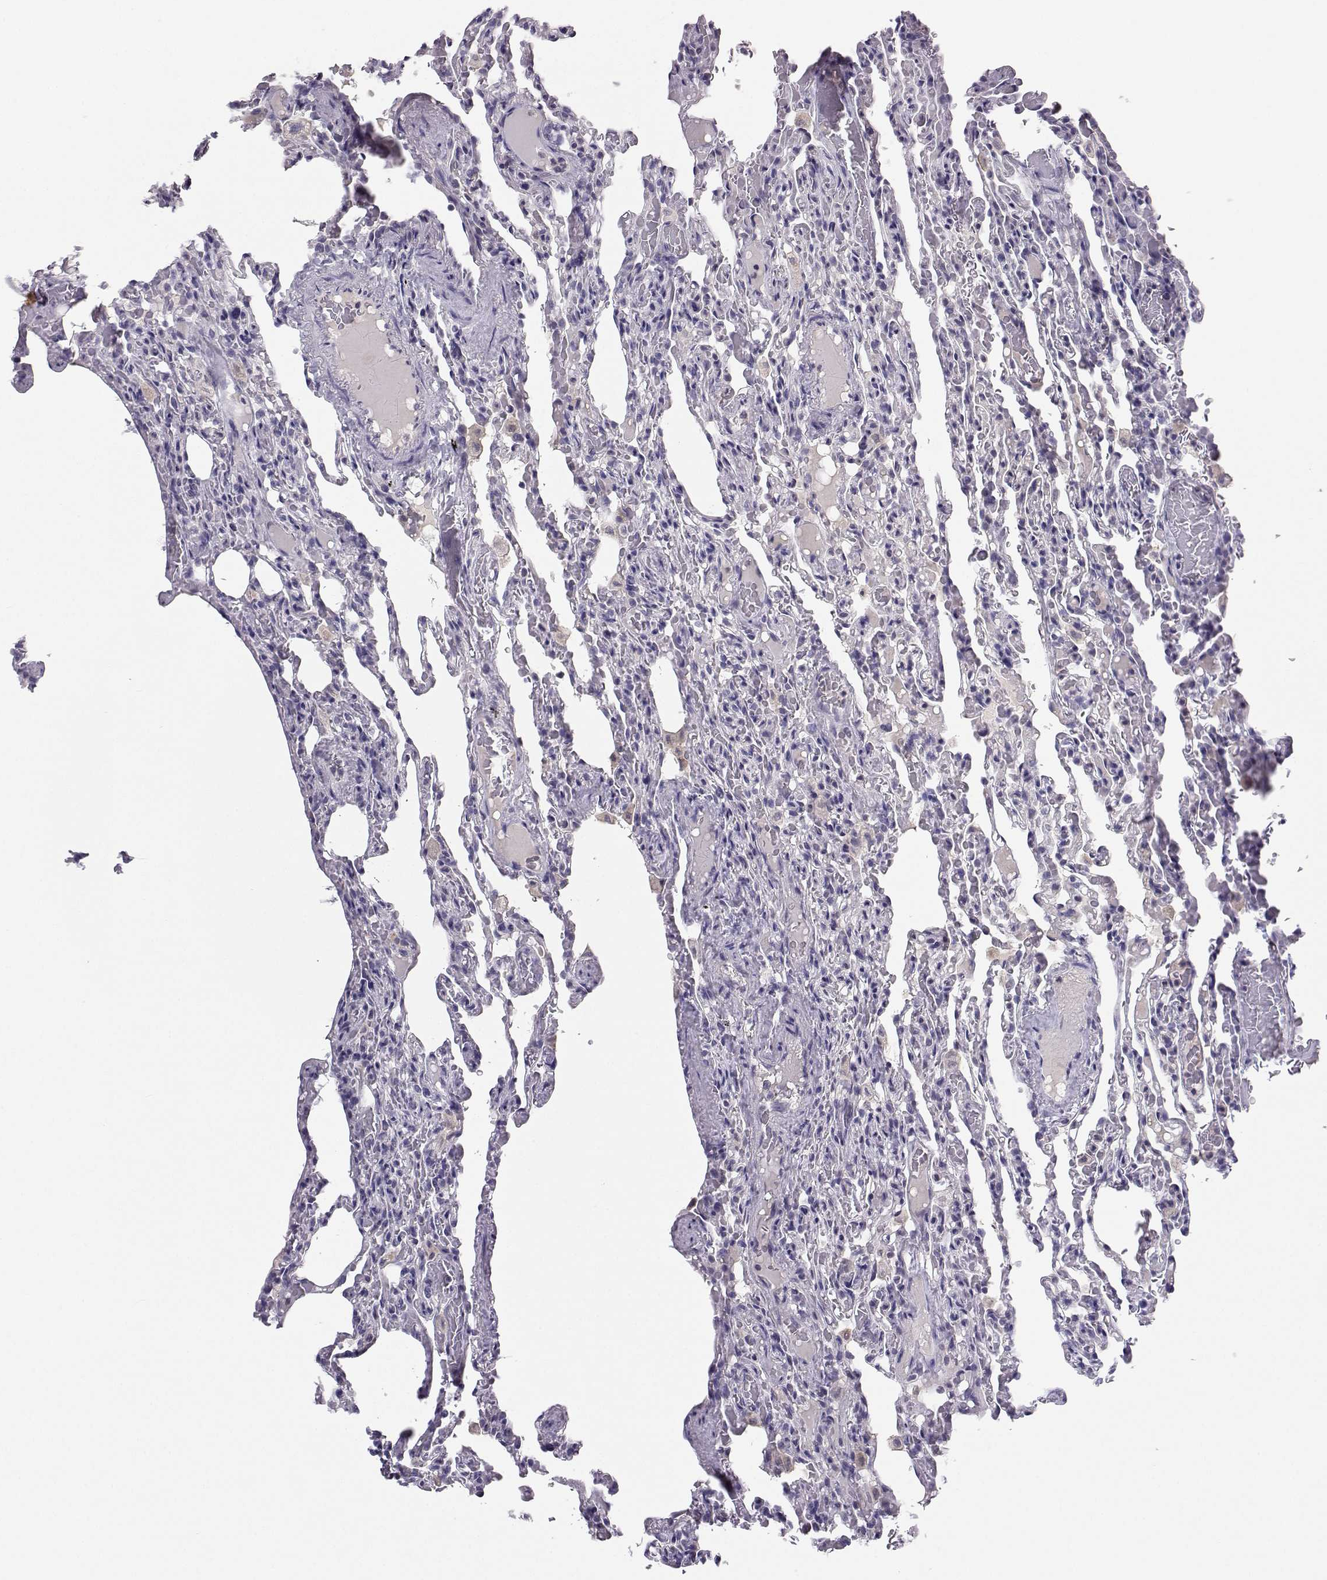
{"staining": {"intensity": "negative", "quantity": "none", "location": "none"}, "tissue": "lung", "cell_type": "Alveolar cells", "image_type": "normal", "snomed": [{"axis": "morphology", "description": "Normal tissue, NOS"}, {"axis": "topography", "description": "Lung"}], "caption": "Lung was stained to show a protein in brown. There is no significant staining in alveolar cells. (Brightfield microscopy of DAB (3,3'-diaminobenzidine) immunohistochemistry at high magnification).", "gene": "MROH7", "patient": {"sex": "female", "age": 43}}